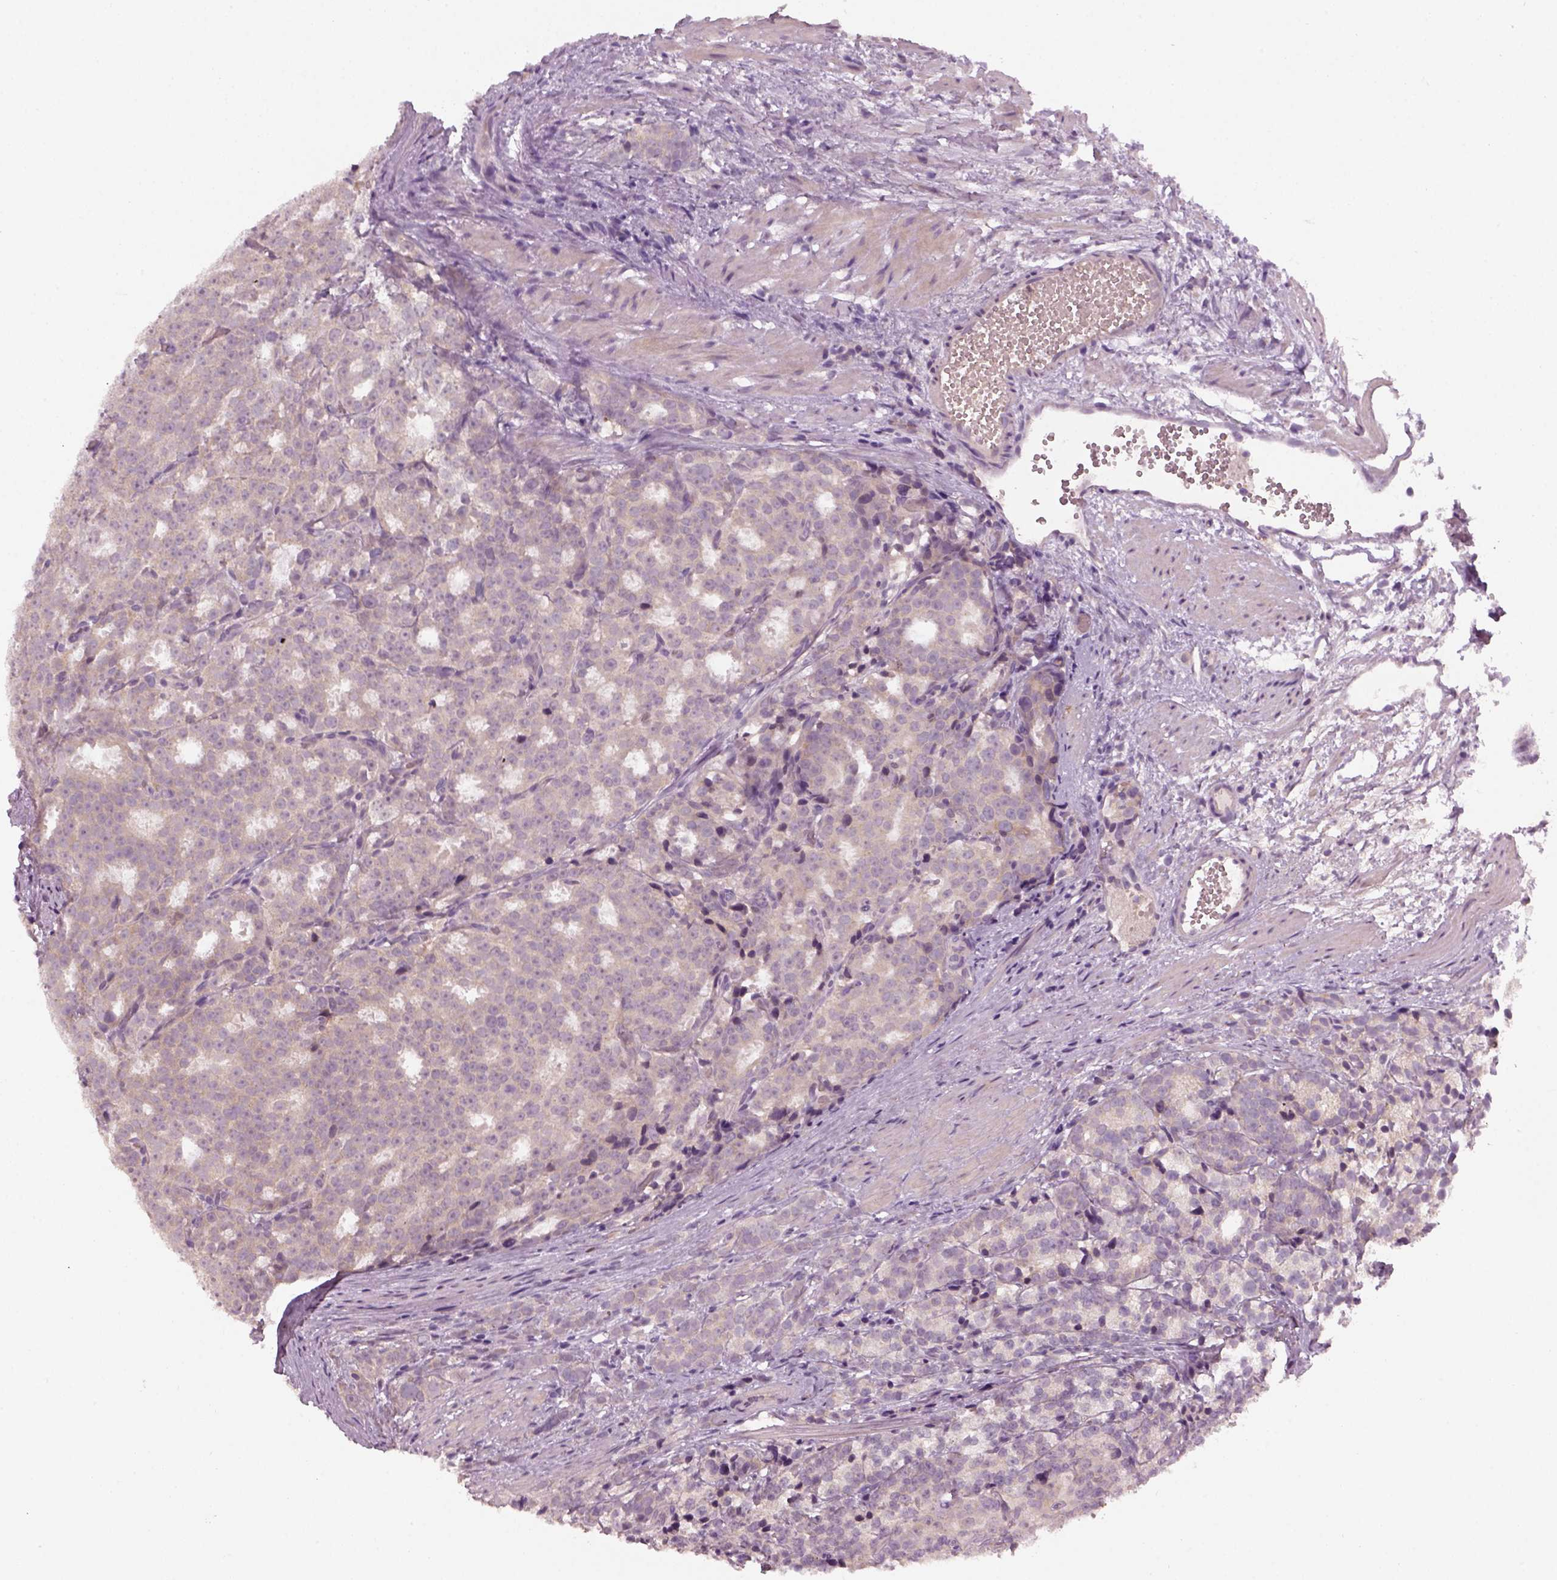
{"staining": {"intensity": "negative", "quantity": "none", "location": "none"}, "tissue": "prostate cancer", "cell_type": "Tumor cells", "image_type": "cancer", "snomed": [{"axis": "morphology", "description": "Adenocarcinoma, High grade"}, {"axis": "topography", "description": "Prostate"}], "caption": "Immunohistochemistry of high-grade adenocarcinoma (prostate) shows no positivity in tumor cells. Nuclei are stained in blue.", "gene": "GDNF", "patient": {"sex": "male", "age": 53}}